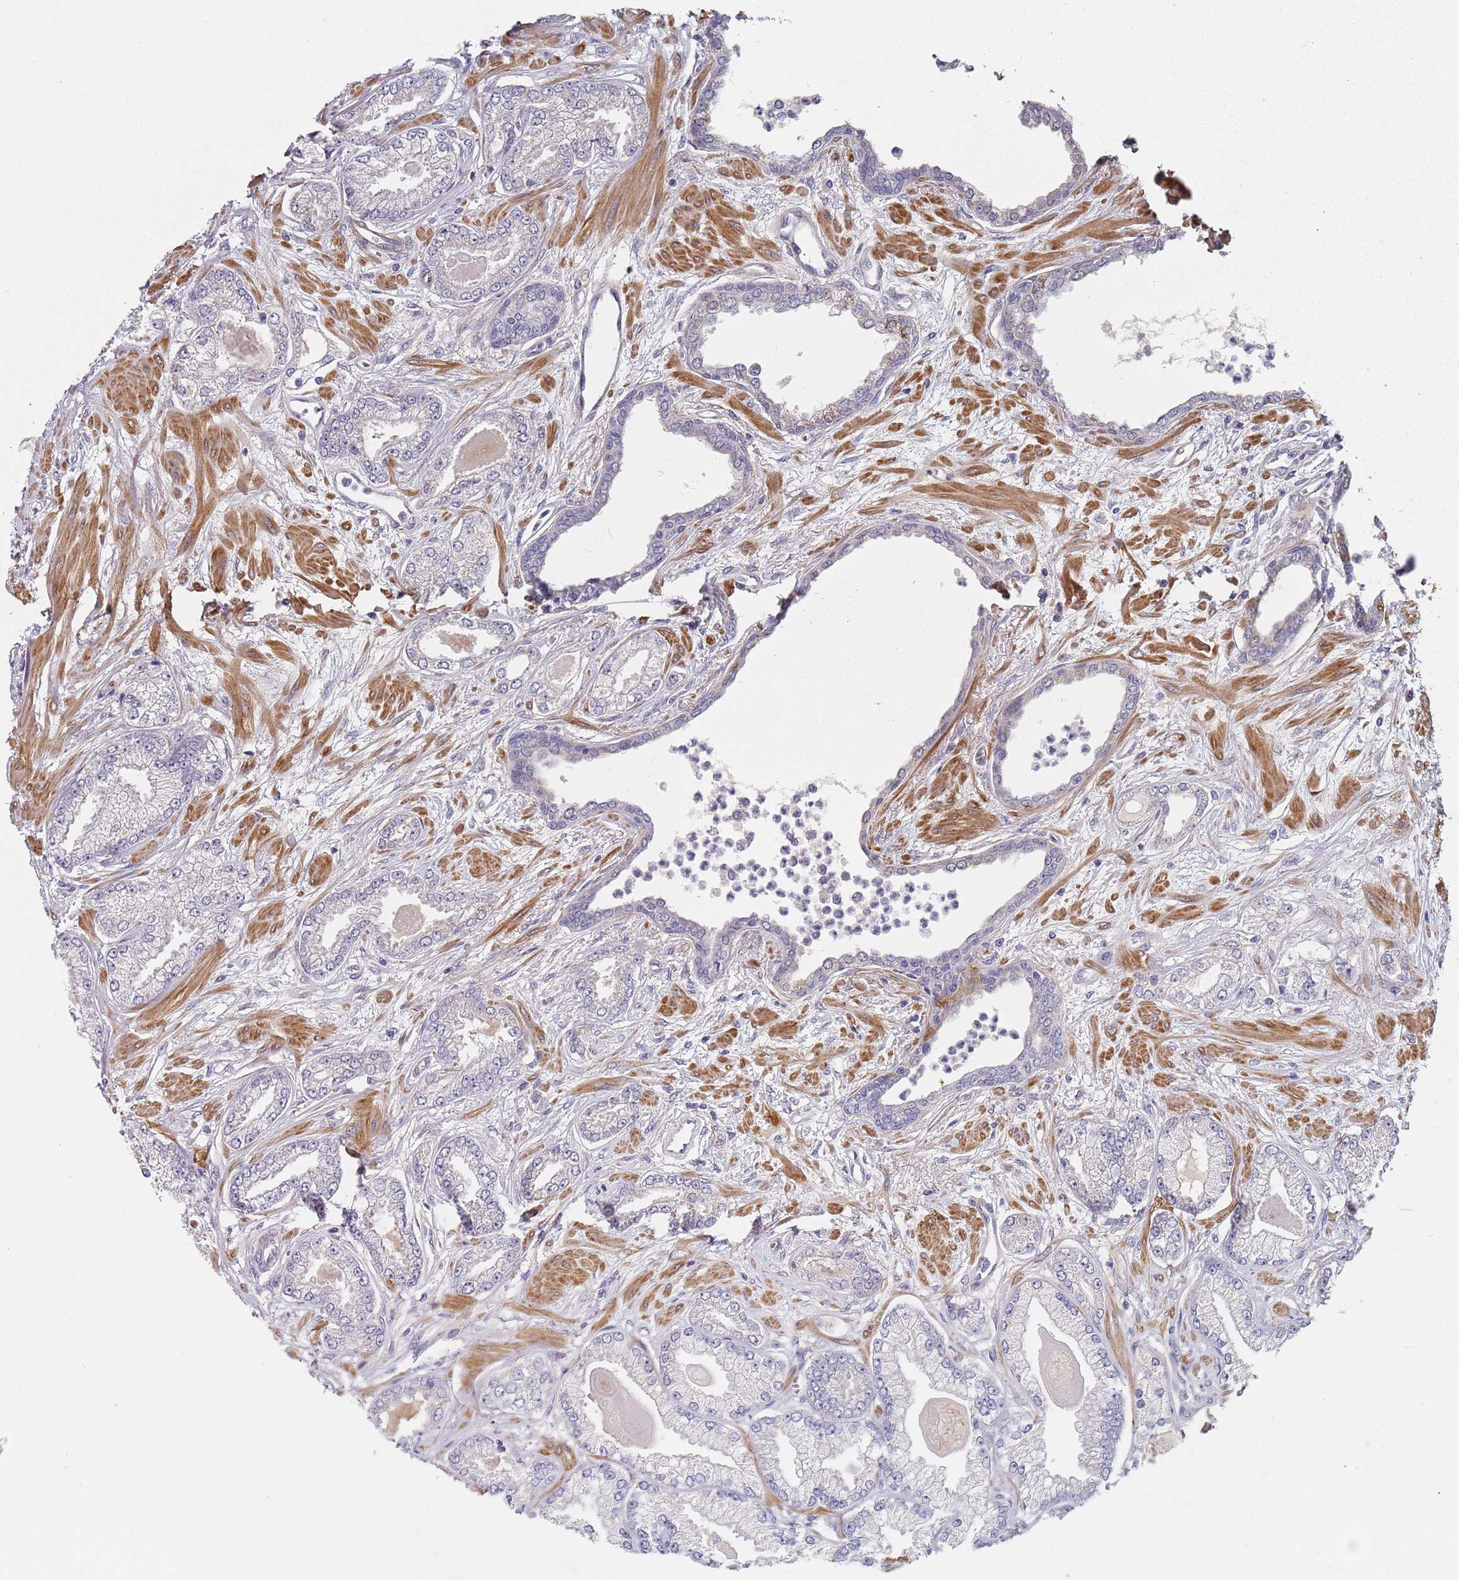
{"staining": {"intensity": "negative", "quantity": "none", "location": "none"}, "tissue": "prostate cancer", "cell_type": "Tumor cells", "image_type": "cancer", "snomed": [{"axis": "morphology", "description": "Adenocarcinoma, Low grade"}, {"axis": "topography", "description": "Prostate"}], "caption": "This is a image of immunohistochemistry (IHC) staining of prostate cancer, which shows no staining in tumor cells.", "gene": "B4GALT4", "patient": {"sex": "male", "age": 64}}